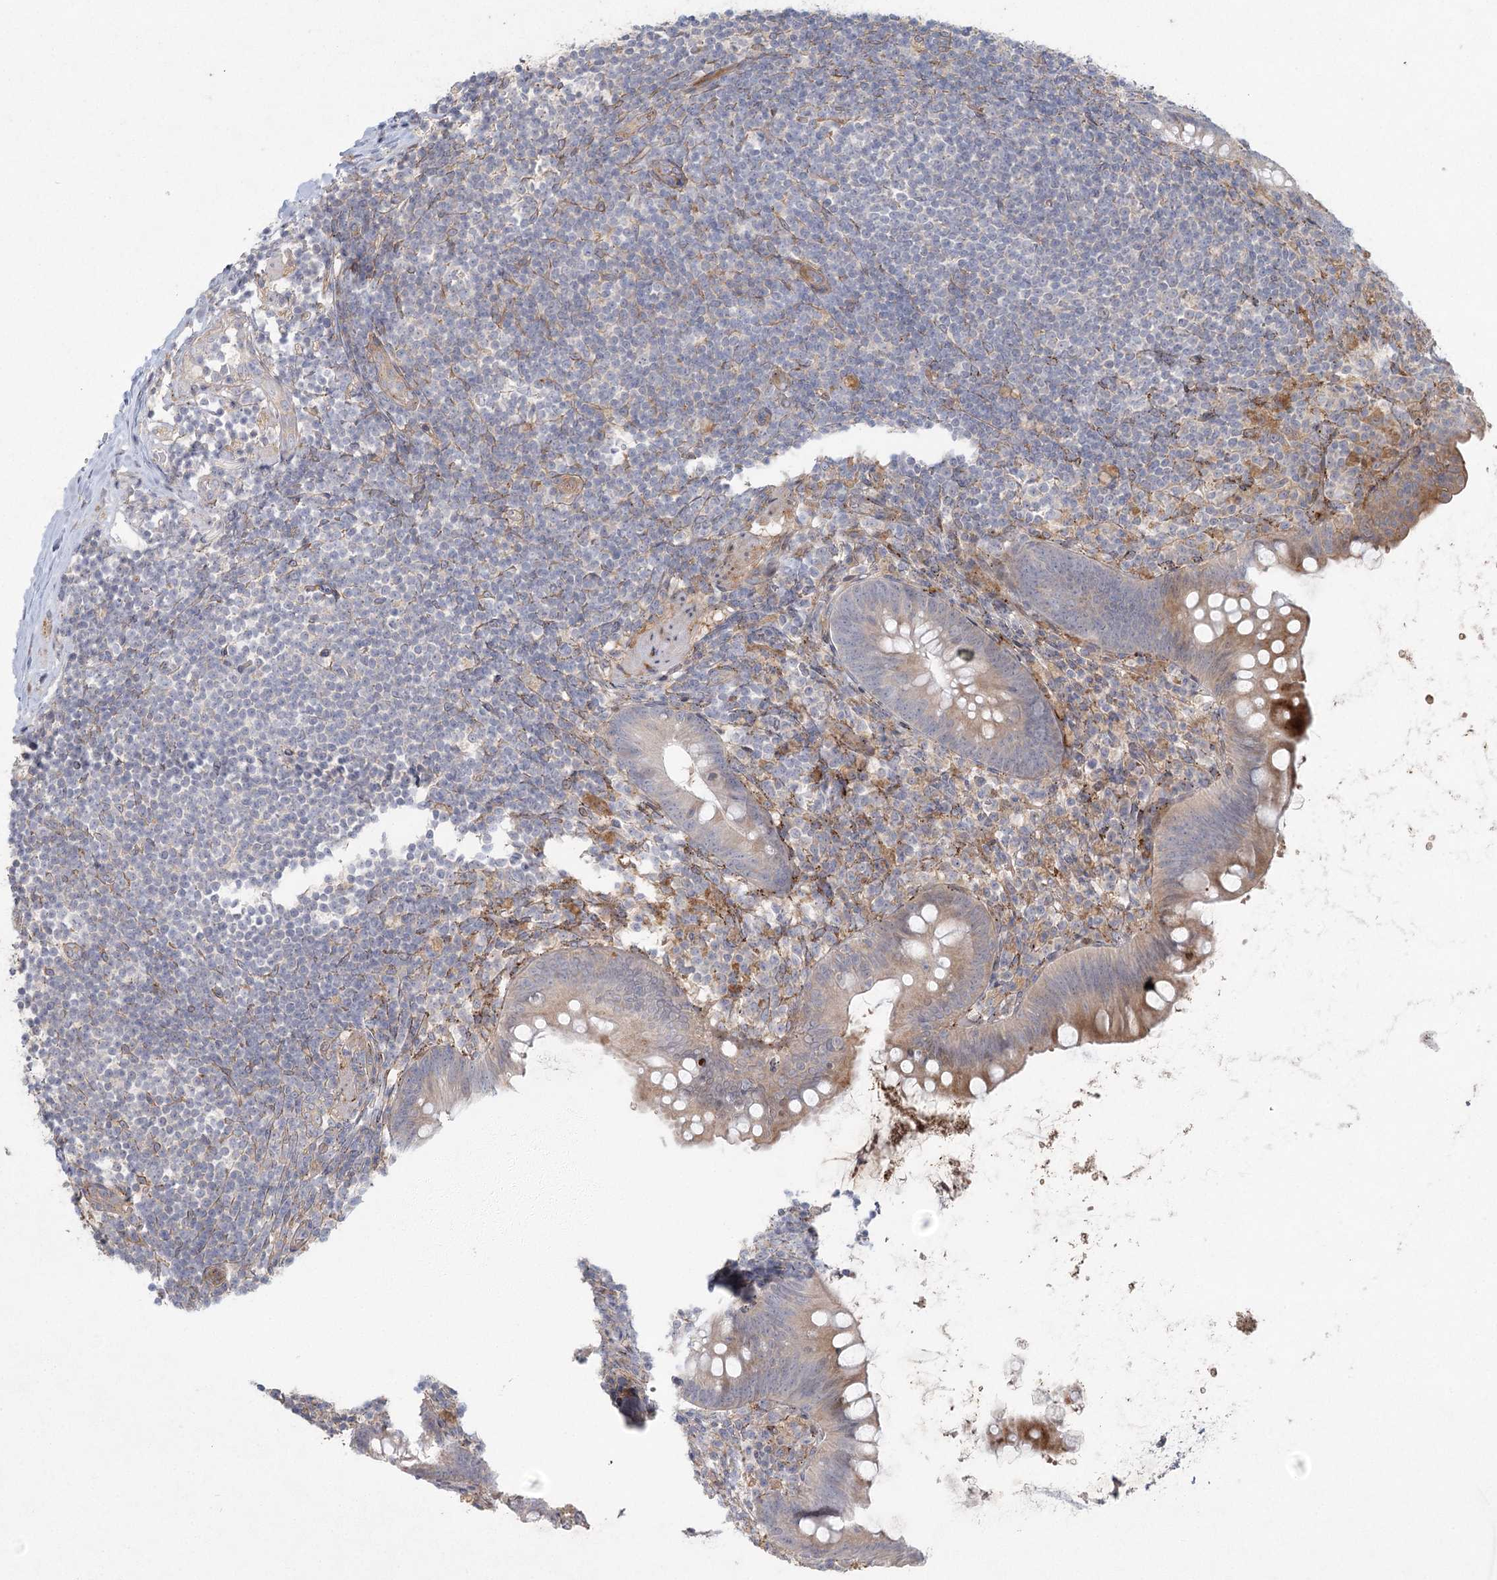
{"staining": {"intensity": "strong", "quantity": "<25%", "location": "cytoplasmic/membranous"}, "tissue": "appendix", "cell_type": "Glandular cells", "image_type": "normal", "snomed": [{"axis": "morphology", "description": "Normal tissue, NOS"}, {"axis": "topography", "description": "Appendix"}], "caption": "High-magnification brightfield microscopy of unremarkable appendix stained with DAB (3,3'-diaminobenzidine) (brown) and counterstained with hematoxylin (blue). glandular cells exhibit strong cytoplasmic/membranous expression is seen in approximately<25% of cells.", "gene": "FAM110C", "patient": {"sex": "female", "age": 62}}